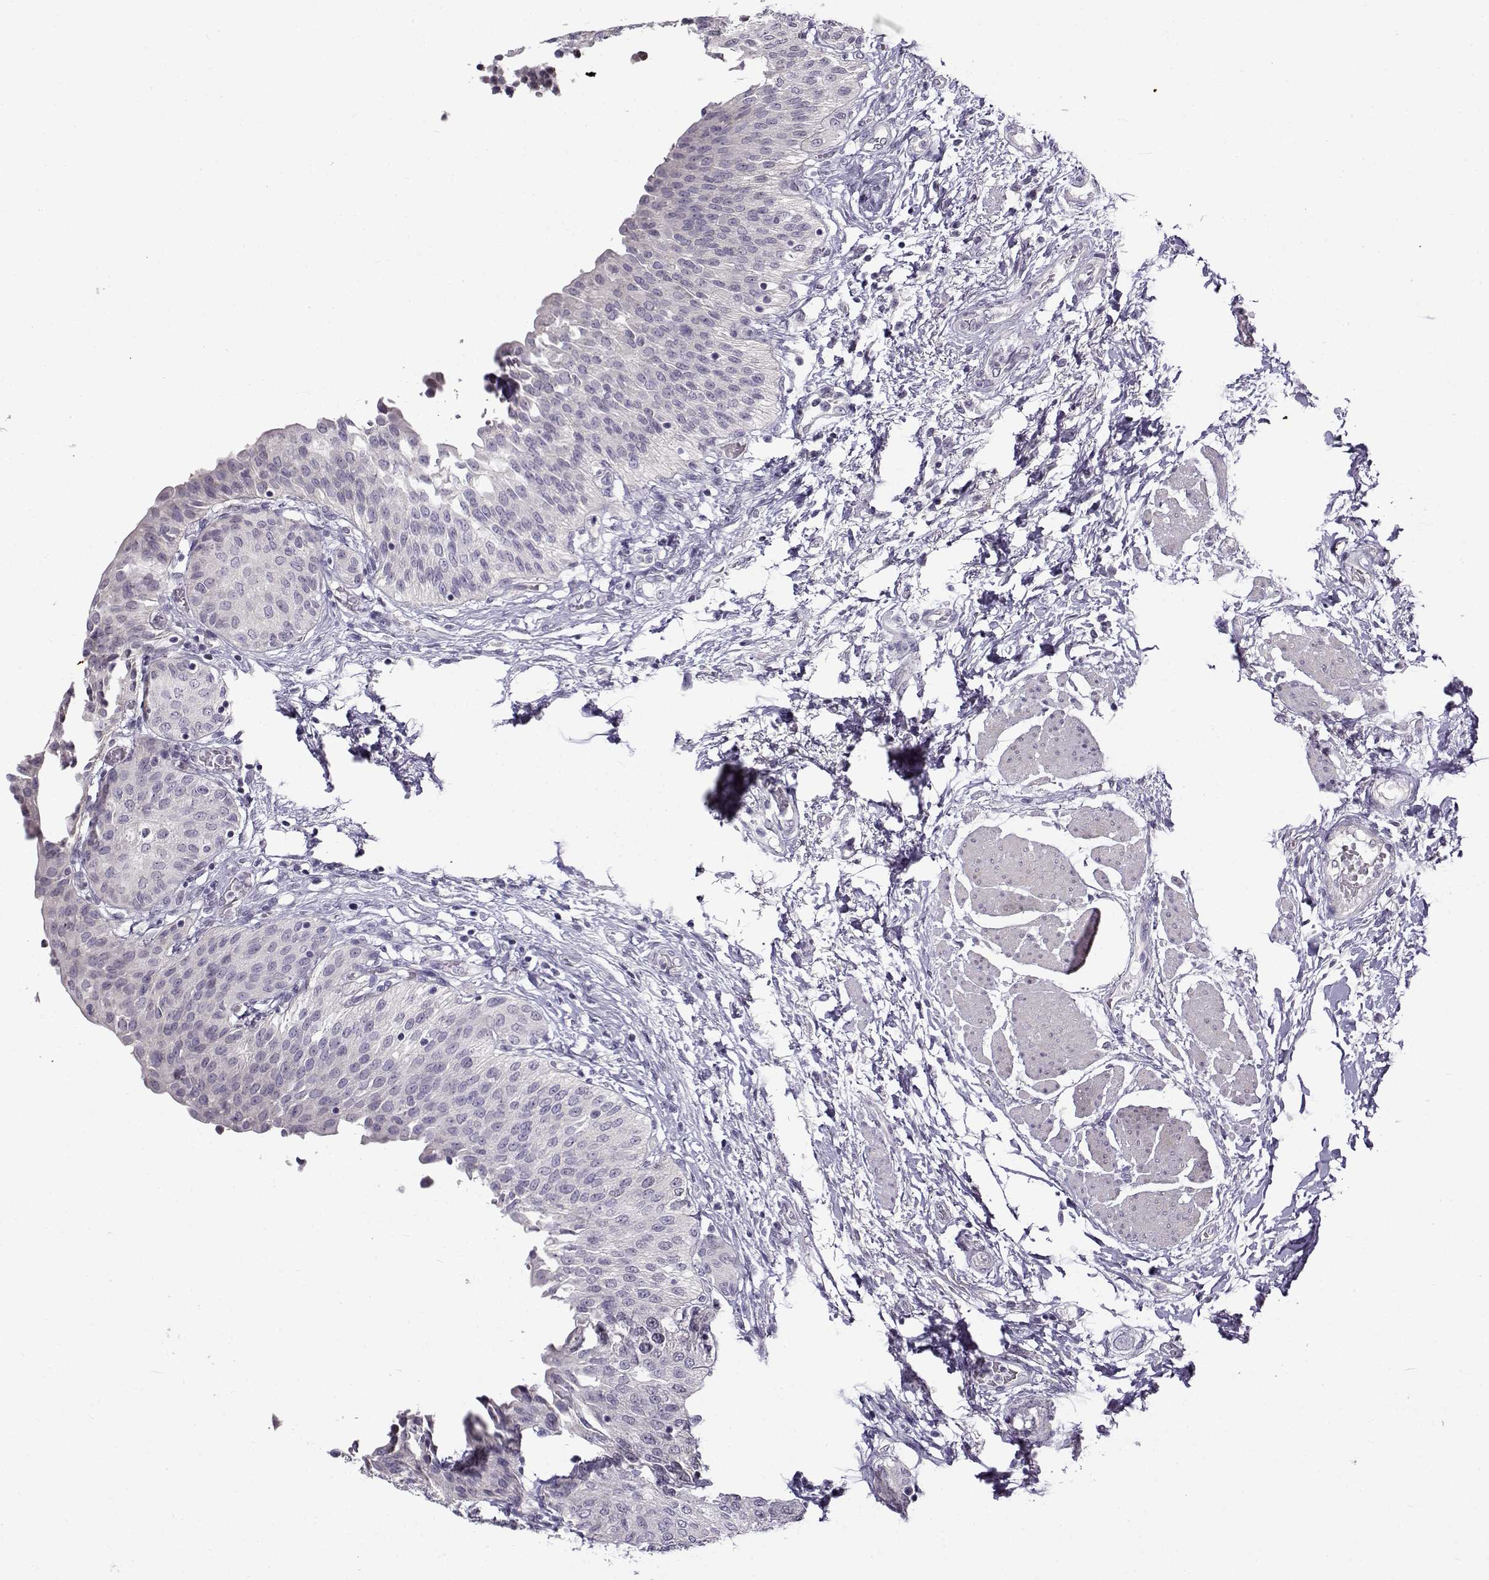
{"staining": {"intensity": "negative", "quantity": "none", "location": "none"}, "tissue": "urinary bladder", "cell_type": "Urothelial cells", "image_type": "normal", "snomed": [{"axis": "morphology", "description": "Normal tissue, NOS"}, {"axis": "morphology", "description": "Metaplasia, NOS"}, {"axis": "topography", "description": "Urinary bladder"}], "caption": "An image of urinary bladder stained for a protein demonstrates no brown staining in urothelial cells. (DAB immunohistochemistry (IHC) visualized using brightfield microscopy, high magnification).", "gene": "TEX55", "patient": {"sex": "male", "age": 68}}